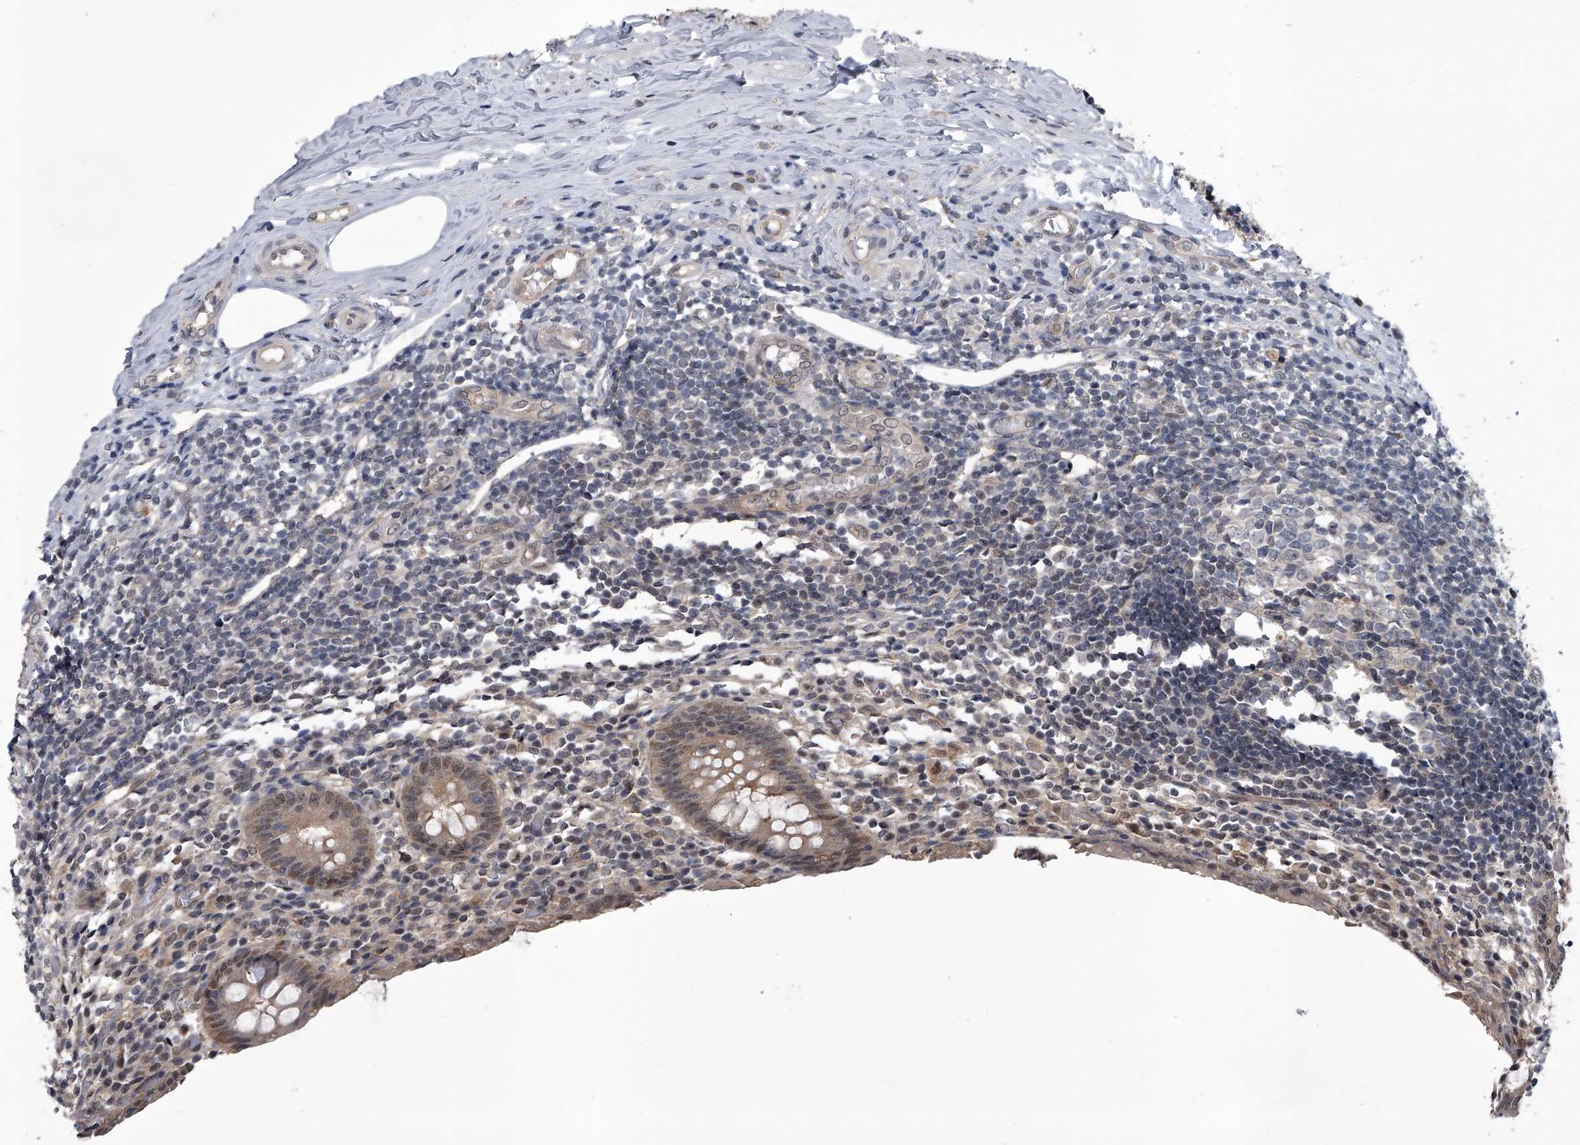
{"staining": {"intensity": "weak", "quantity": "<25%", "location": "cytoplasmic/membranous"}, "tissue": "appendix", "cell_type": "Glandular cells", "image_type": "normal", "snomed": [{"axis": "morphology", "description": "Normal tissue, NOS"}, {"axis": "topography", "description": "Appendix"}], "caption": "Photomicrograph shows no significant protein staining in glandular cells of normal appendix.", "gene": "SLC12A8", "patient": {"sex": "female", "age": 17}}